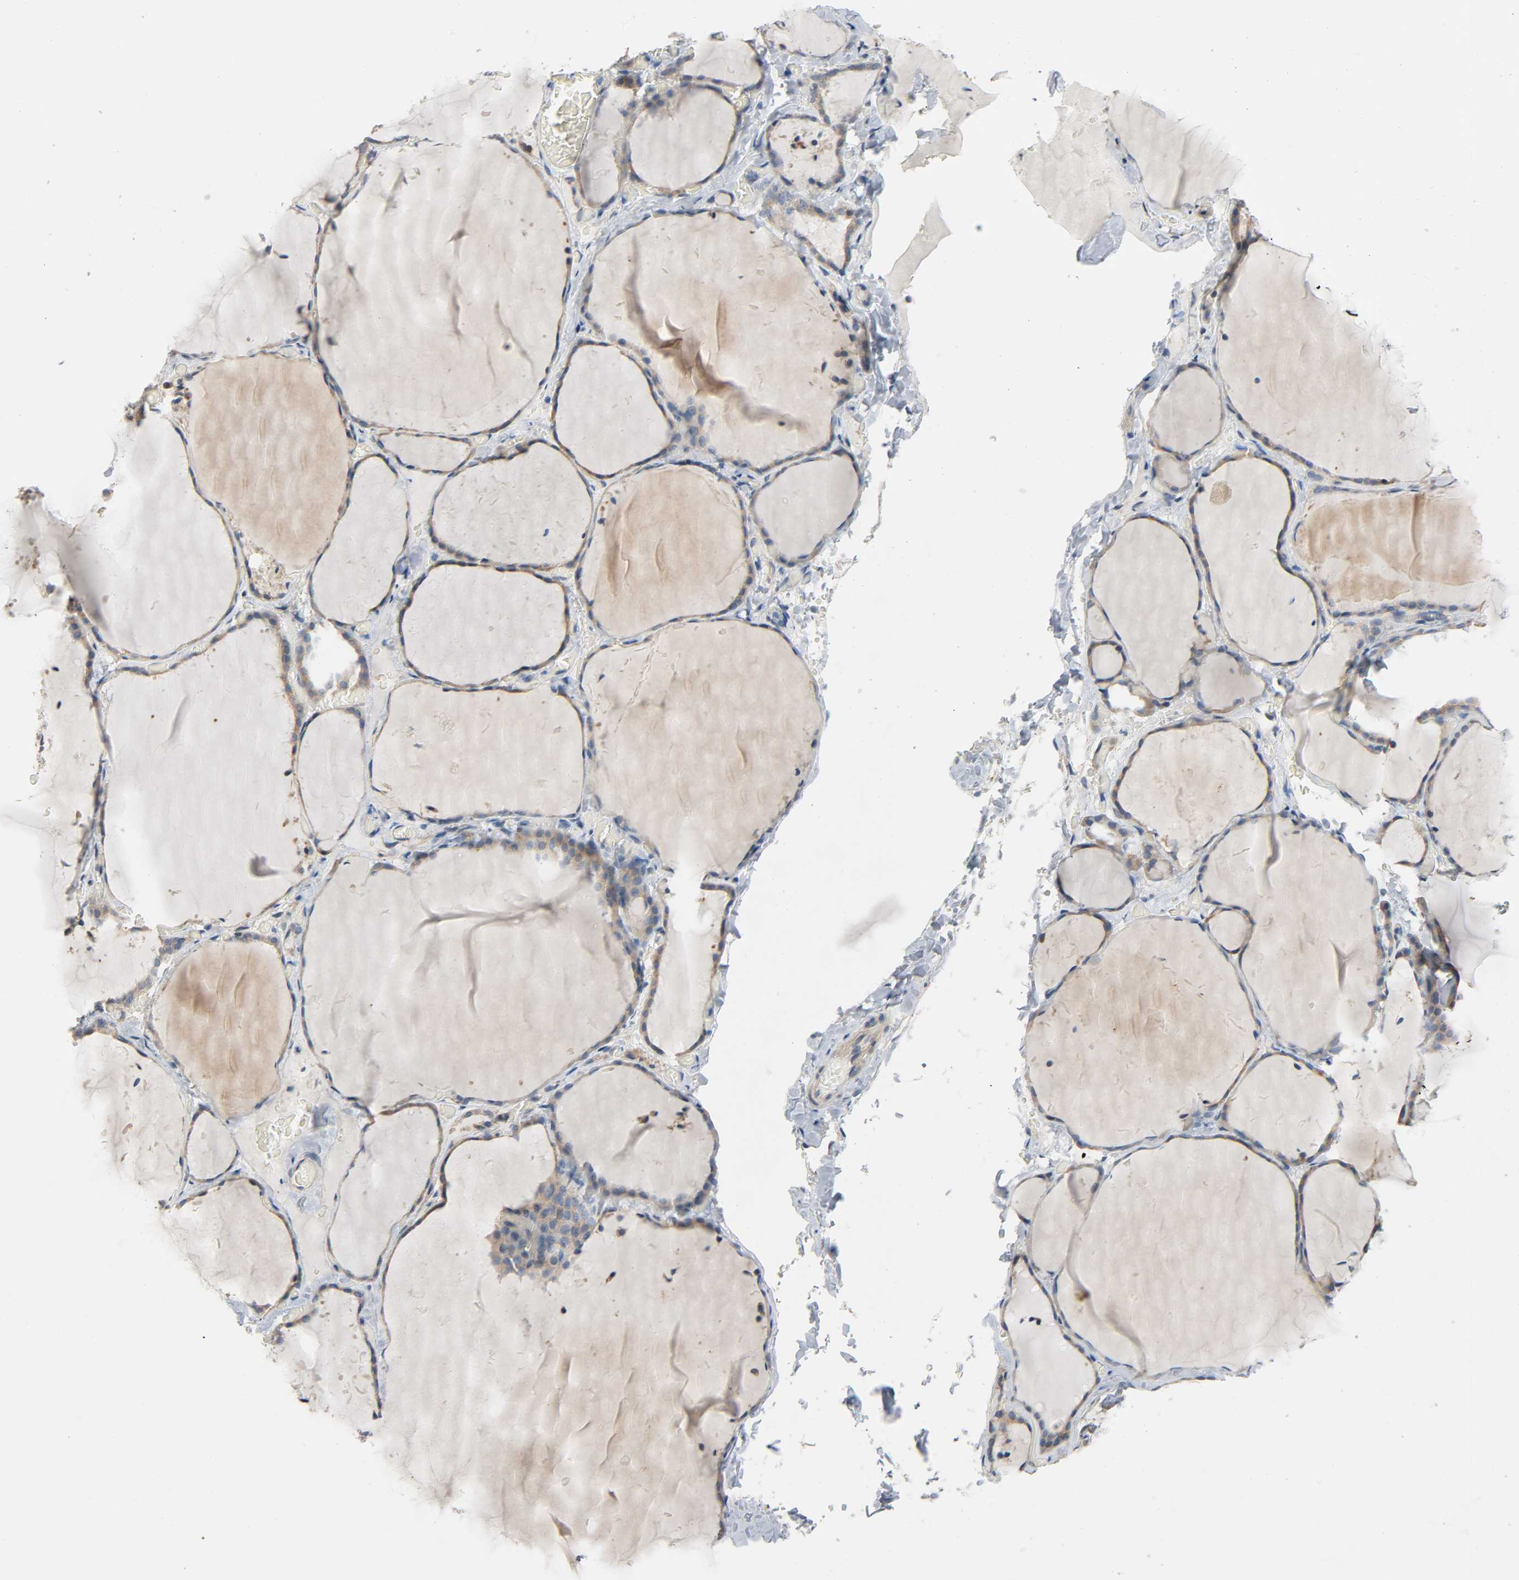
{"staining": {"intensity": "weak", "quantity": ">75%", "location": "cytoplasmic/membranous"}, "tissue": "thyroid gland", "cell_type": "Glandular cells", "image_type": "normal", "snomed": [{"axis": "morphology", "description": "Normal tissue, NOS"}, {"axis": "topography", "description": "Thyroid gland"}], "caption": "Glandular cells reveal low levels of weak cytoplasmic/membranous staining in approximately >75% of cells in normal thyroid gland.", "gene": "LIMCH1", "patient": {"sex": "female", "age": 22}}